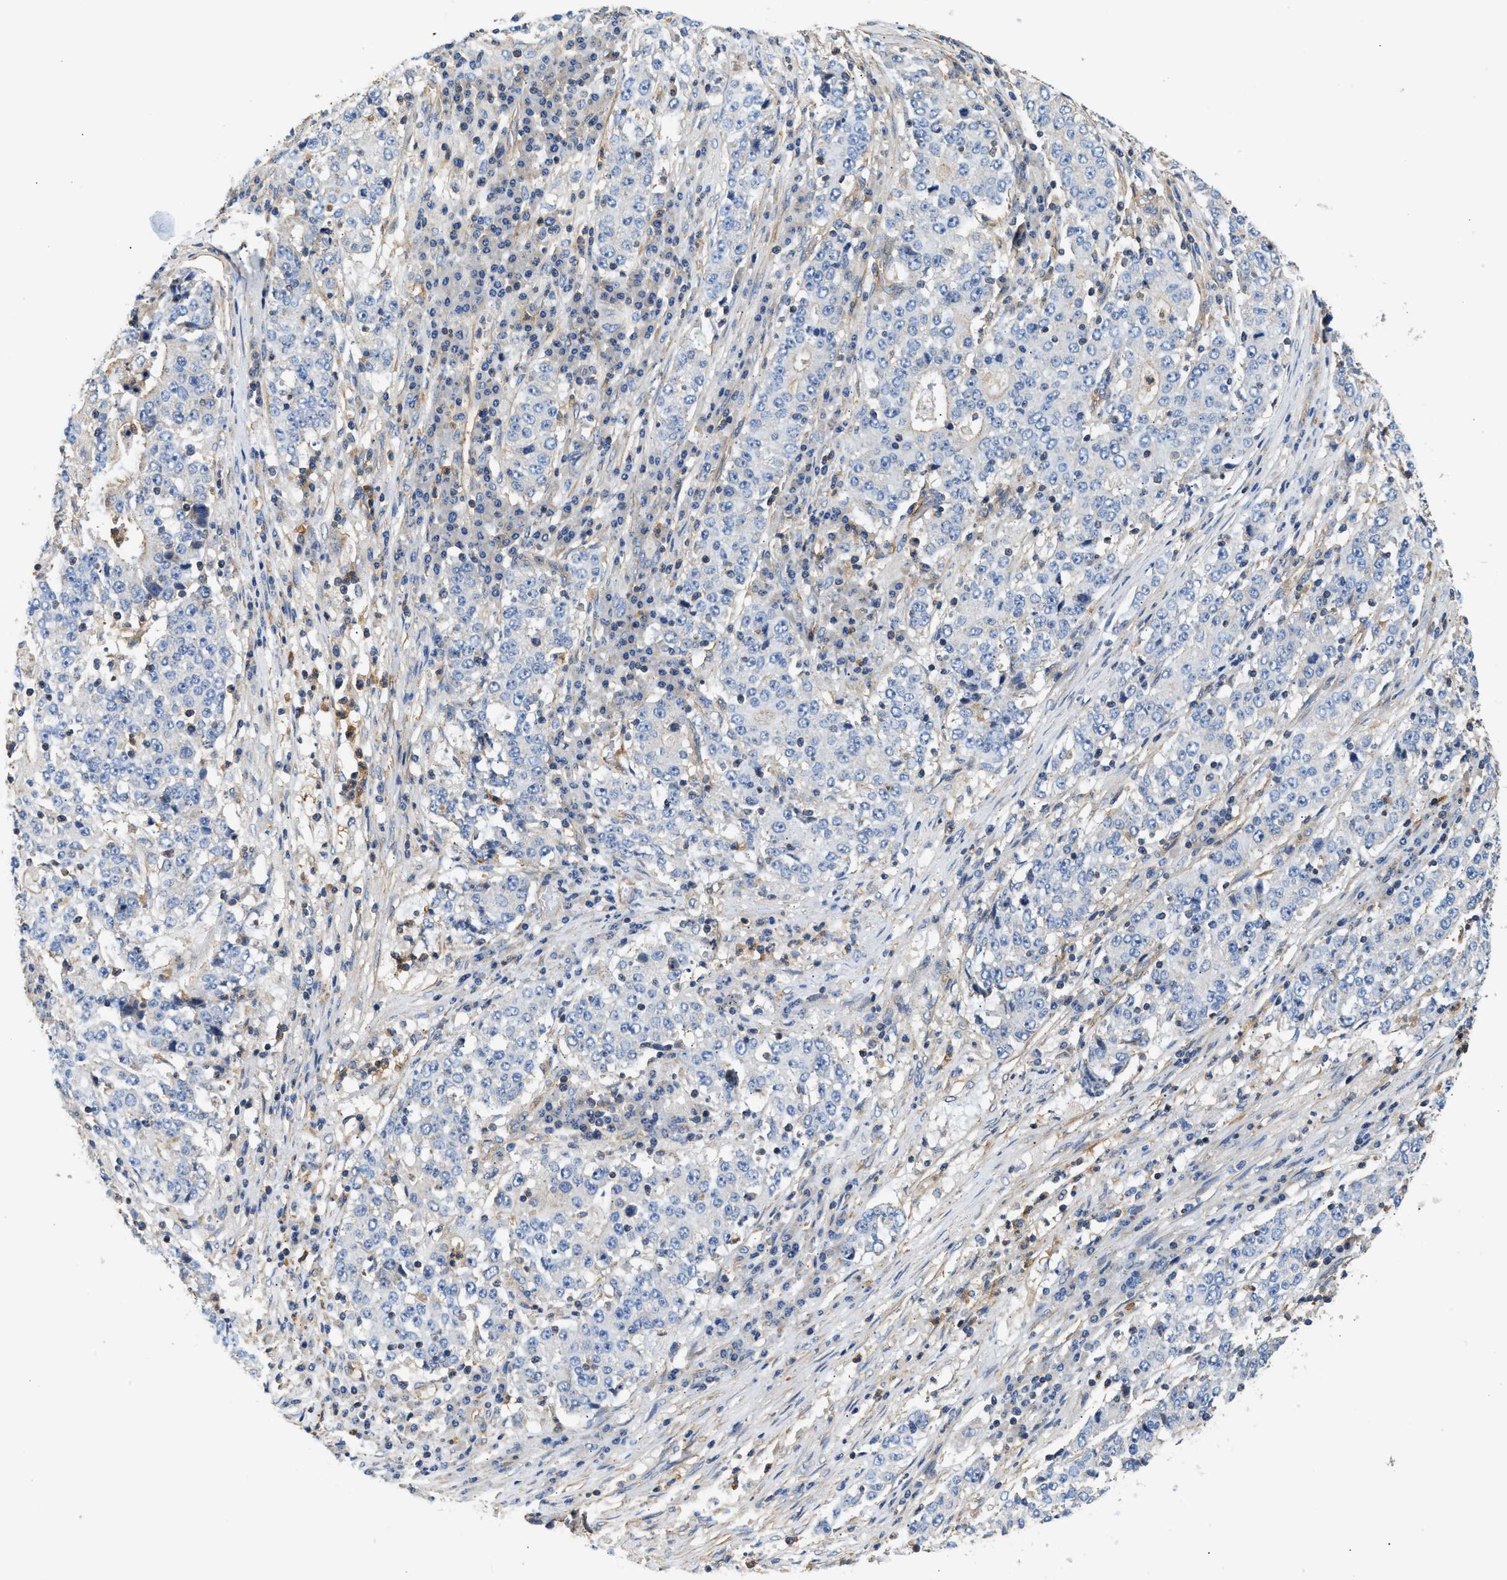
{"staining": {"intensity": "negative", "quantity": "none", "location": "none"}, "tissue": "stomach cancer", "cell_type": "Tumor cells", "image_type": "cancer", "snomed": [{"axis": "morphology", "description": "Adenocarcinoma, NOS"}, {"axis": "topography", "description": "Stomach"}], "caption": "This is a micrograph of immunohistochemistry (IHC) staining of adenocarcinoma (stomach), which shows no positivity in tumor cells.", "gene": "SAMD9L", "patient": {"sex": "male", "age": 59}}